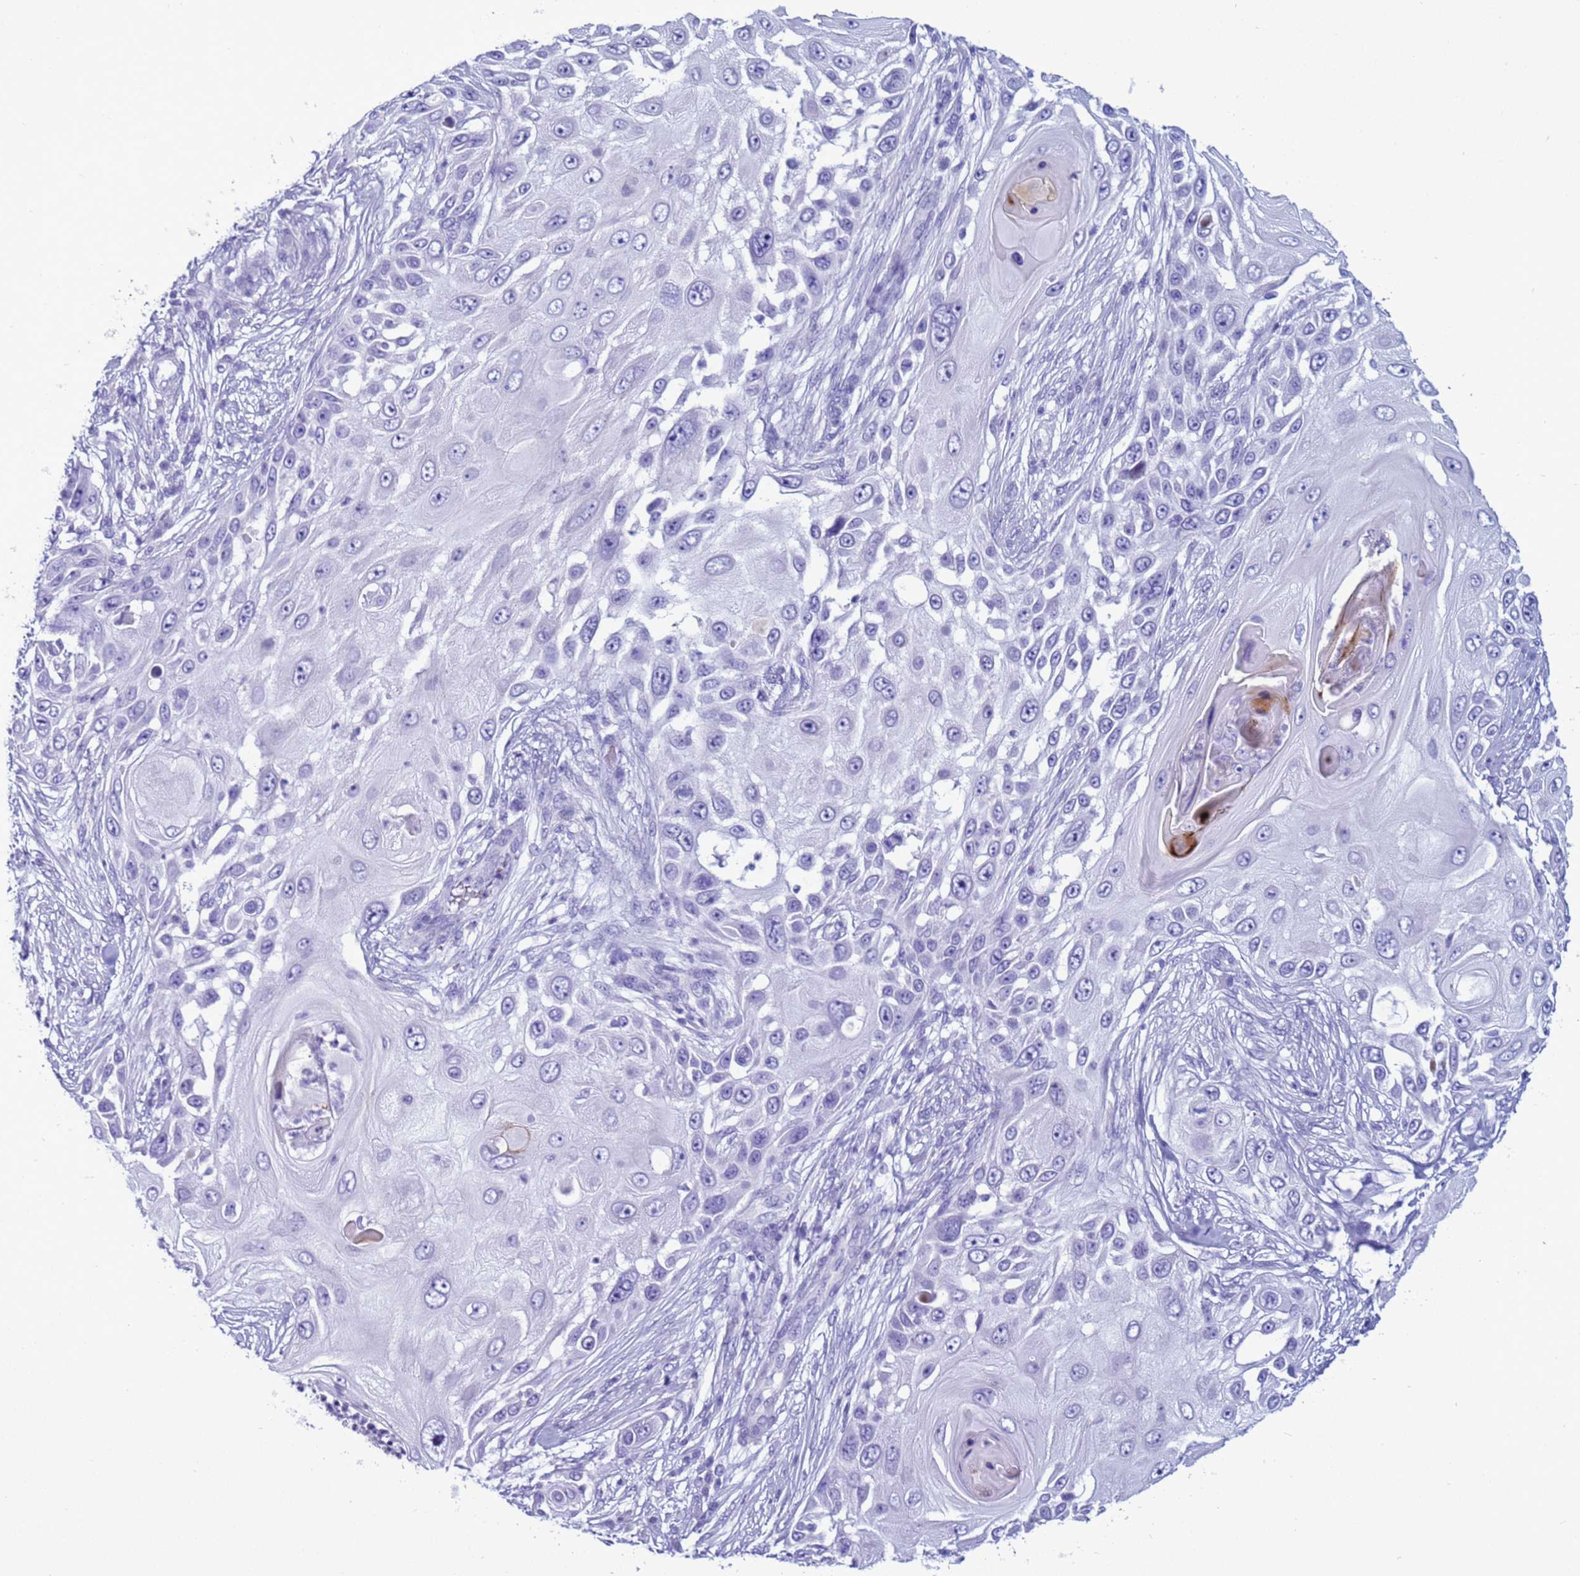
{"staining": {"intensity": "negative", "quantity": "none", "location": "none"}, "tissue": "skin cancer", "cell_type": "Tumor cells", "image_type": "cancer", "snomed": [{"axis": "morphology", "description": "Squamous cell carcinoma, NOS"}, {"axis": "topography", "description": "Skin"}], "caption": "Histopathology image shows no protein staining in tumor cells of skin squamous cell carcinoma tissue. (DAB IHC, high magnification).", "gene": "CST4", "patient": {"sex": "female", "age": 44}}